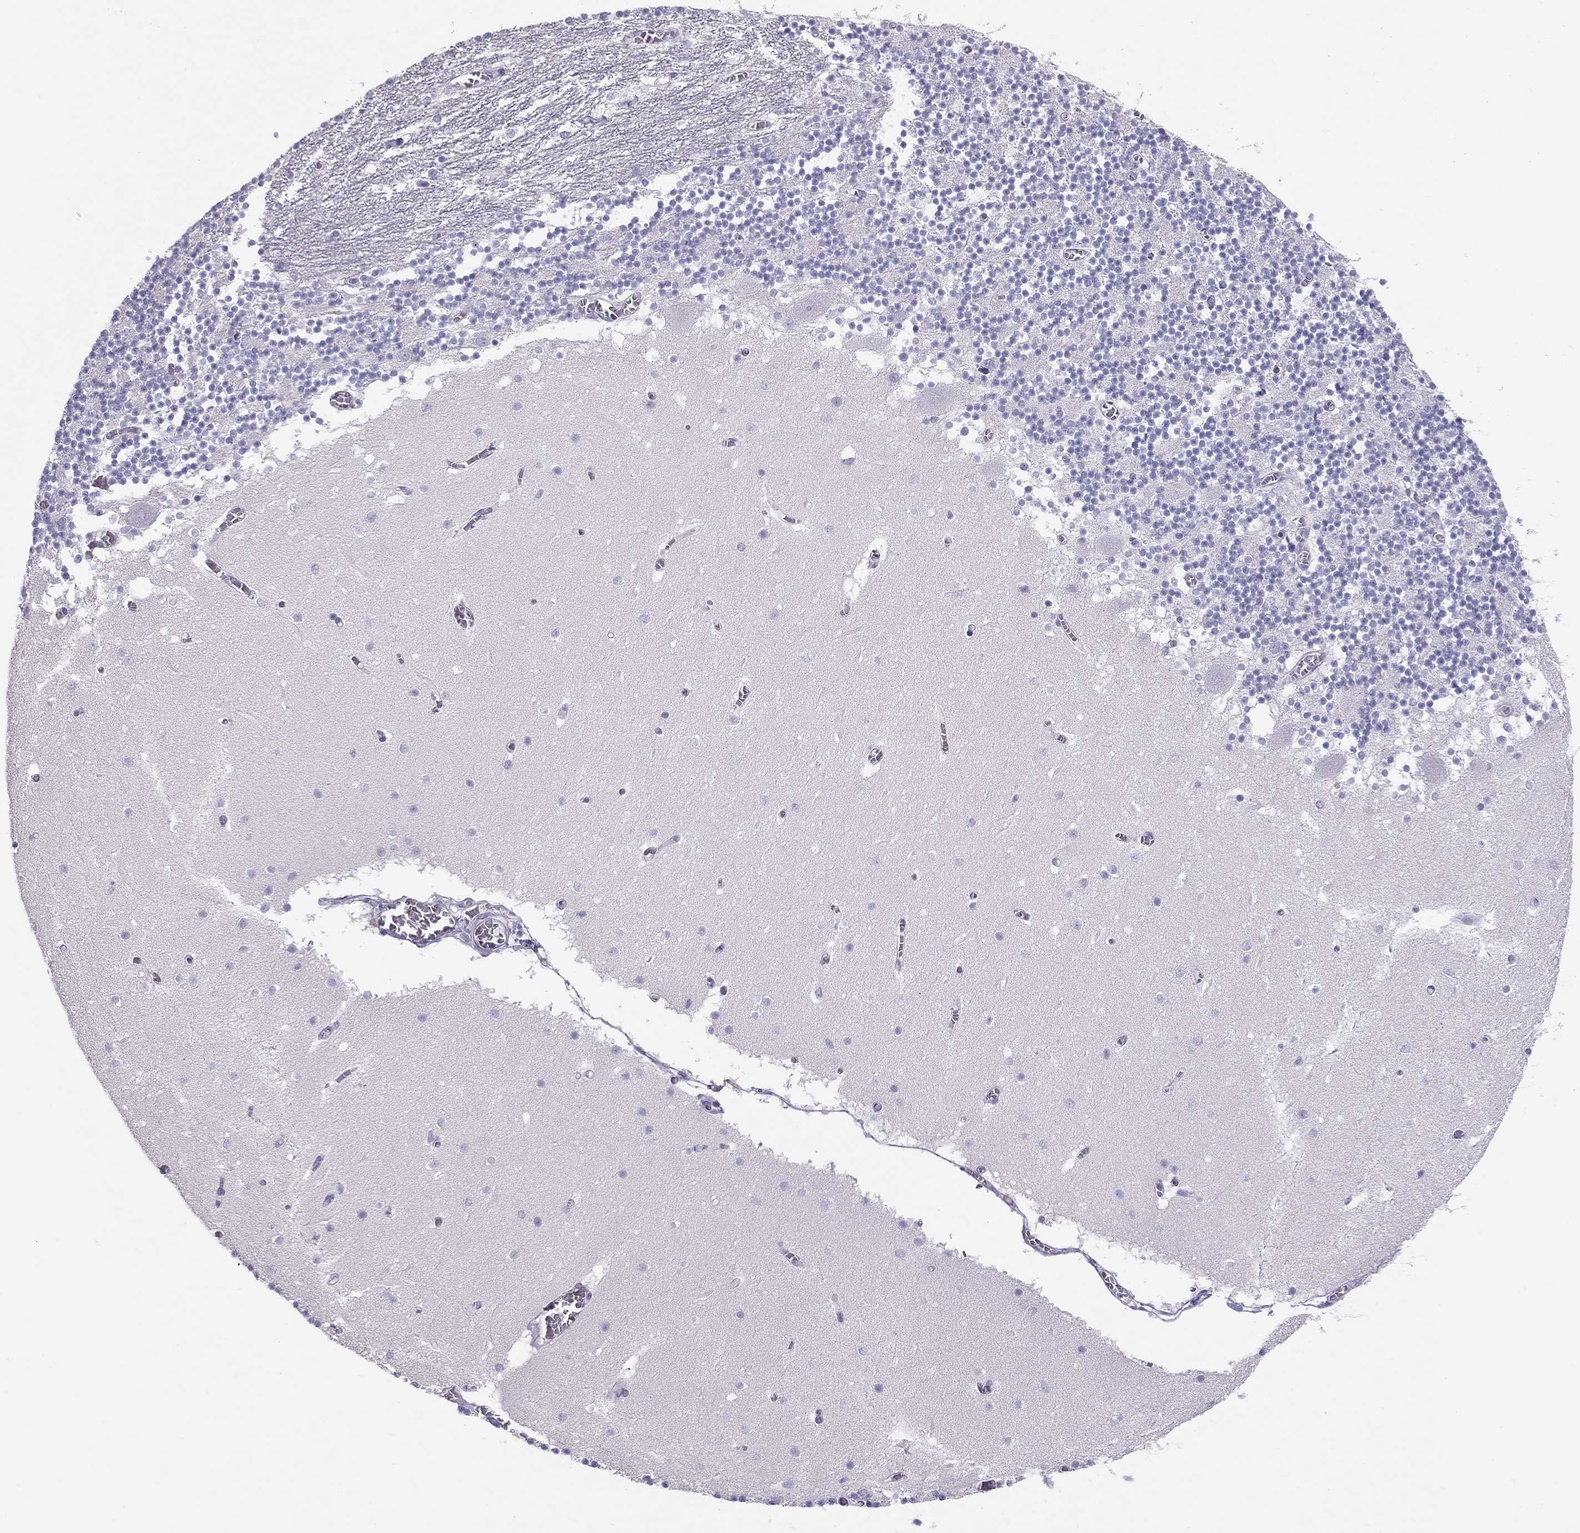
{"staining": {"intensity": "negative", "quantity": "none", "location": "none"}, "tissue": "cerebellum", "cell_type": "Cells in granular layer", "image_type": "normal", "snomed": [{"axis": "morphology", "description": "Normal tissue, NOS"}, {"axis": "topography", "description": "Cerebellum"}], "caption": "Immunohistochemical staining of normal cerebellum exhibits no significant staining in cells in granular layer.", "gene": "SPATA12", "patient": {"sex": "female", "age": 28}}